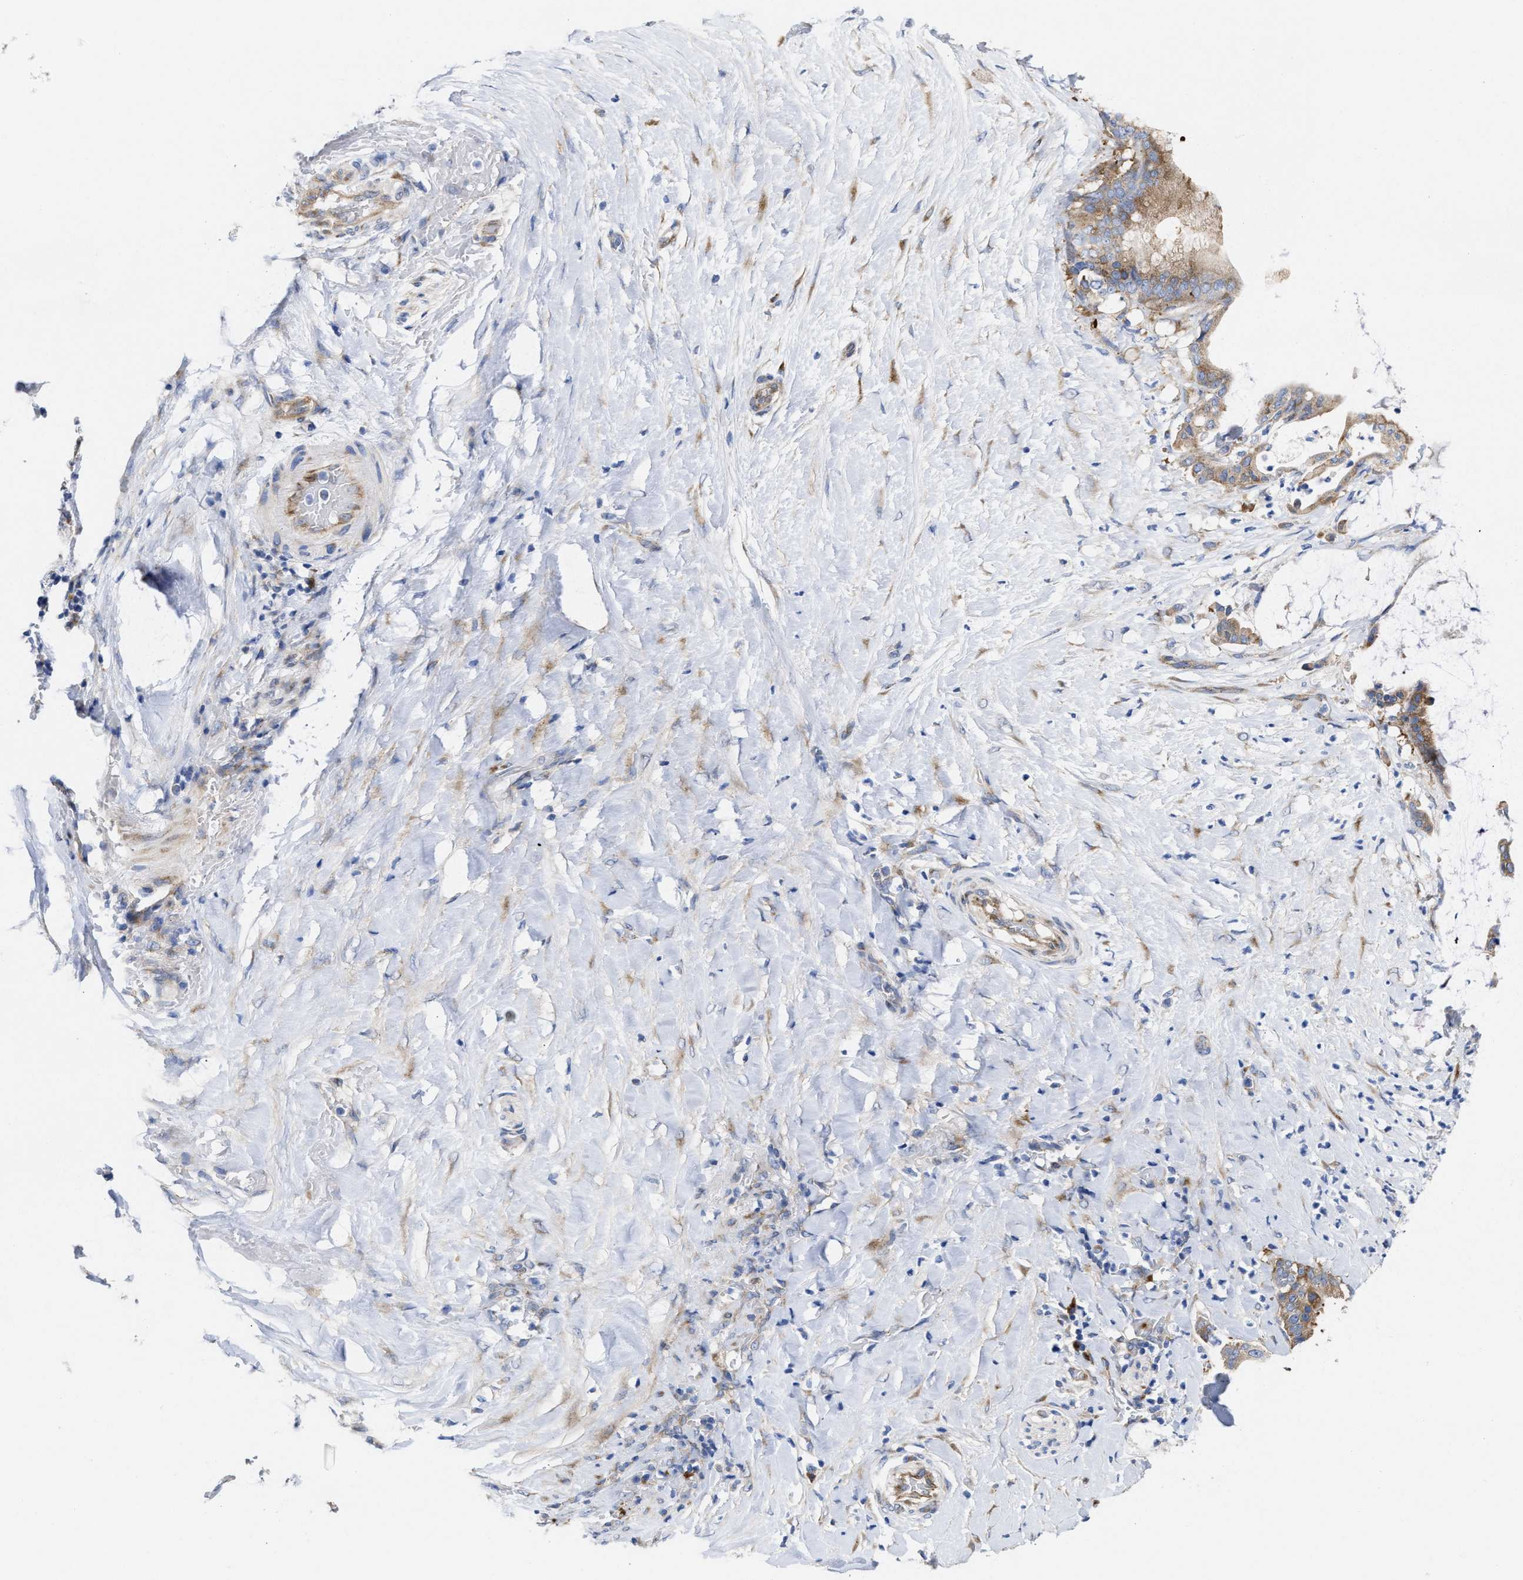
{"staining": {"intensity": "moderate", "quantity": ">75%", "location": "cytoplasmic/membranous"}, "tissue": "pancreatic cancer", "cell_type": "Tumor cells", "image_type": "cancer", "snomed": [{"axis": "morphology", "description": "Adenocarcinoma, NOS"}, {"axis": "topography", "description": "Pancreas"}], "caption": "Human pancreatic cancer stained for a protein (brown) displays moderate cytoplasmic/membranous positive staining in about >75% of tumor cells.", "gene": "PPP1R15A", "patient": {"sex": "male", "age": 41}}